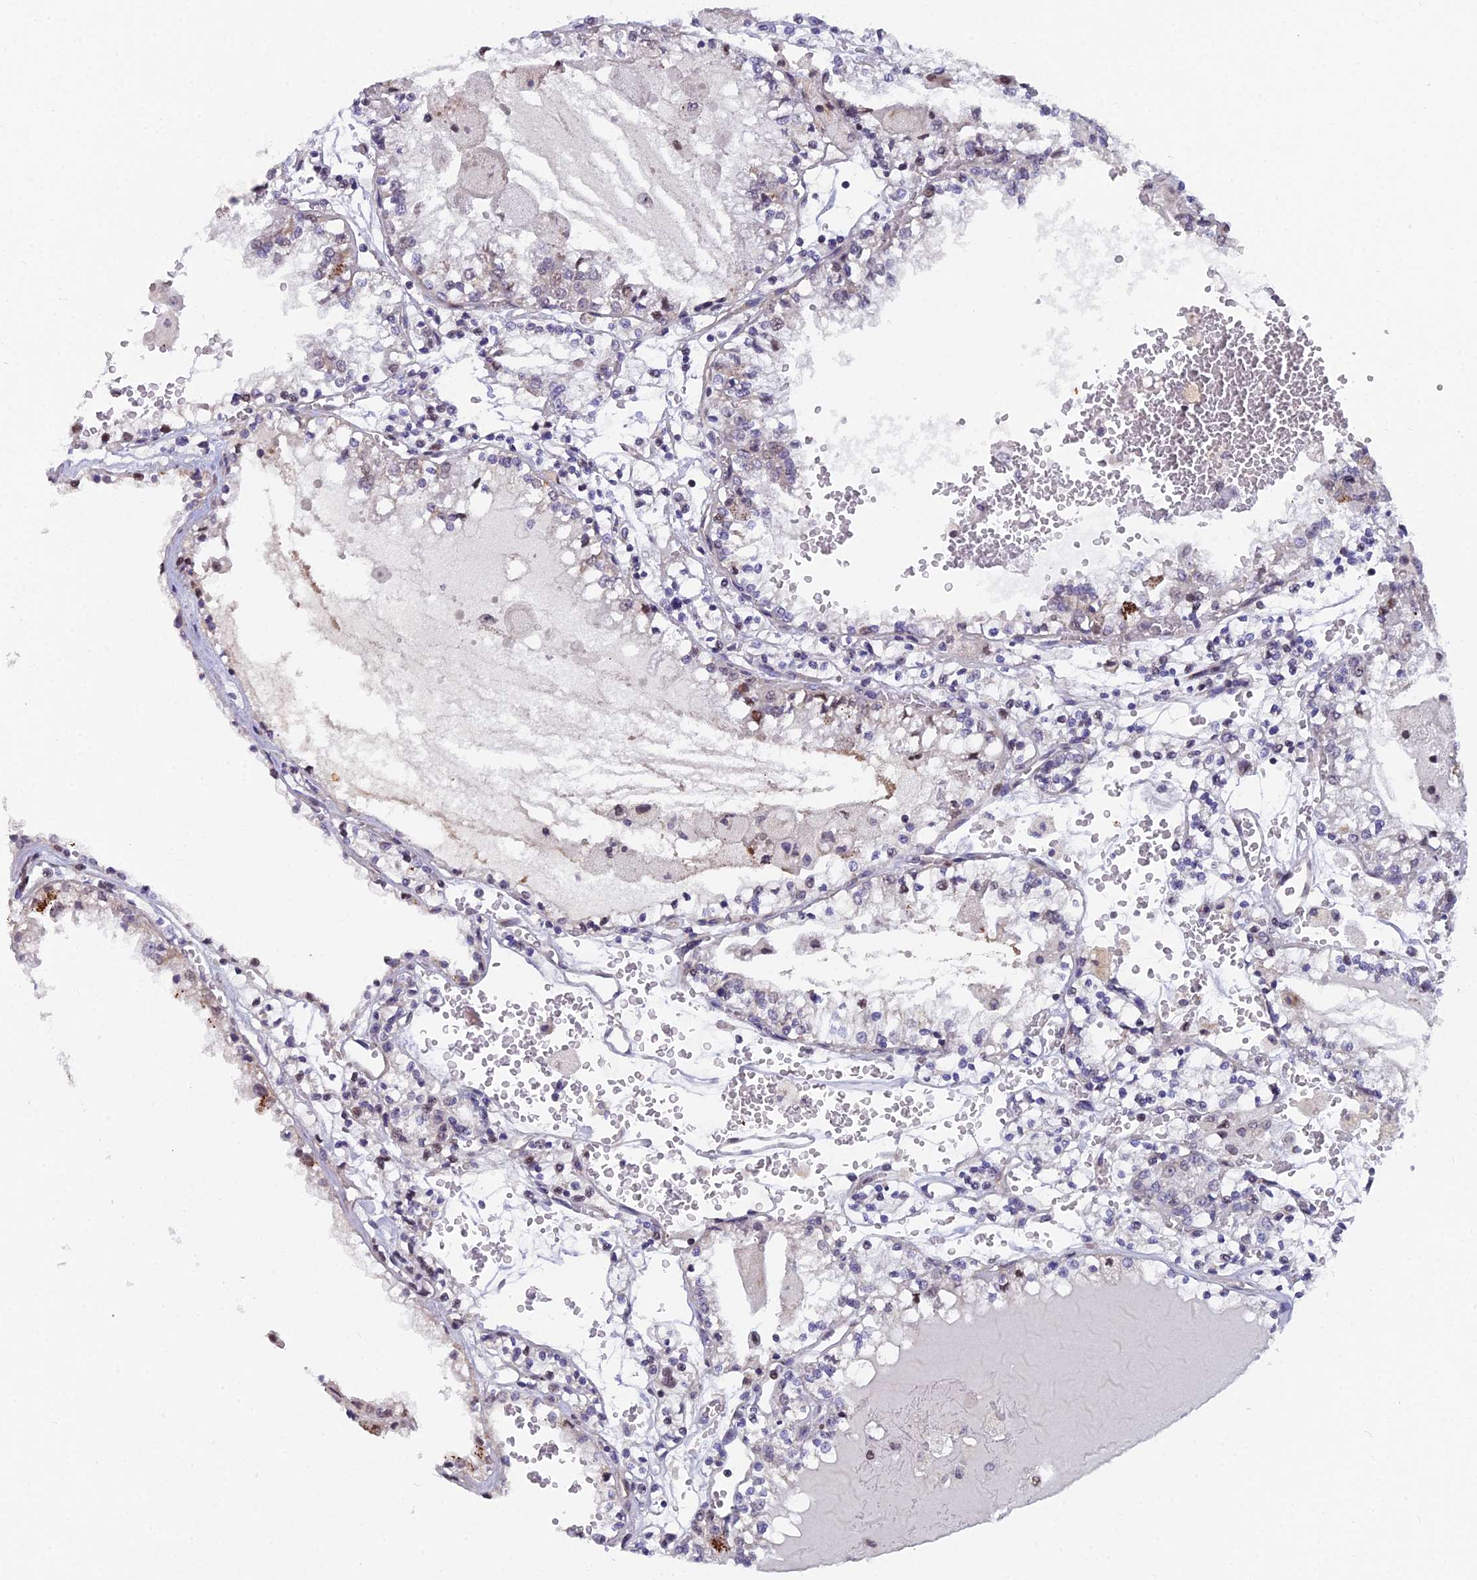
{"staining": {"intensity": "weak", "quantity": "<25%", "location": "nuclear"}, "tissue": "renal cancer", "cell_type": "Tumor cells", "image_type": "cancer", "snomed": [{"axis": "morphology", "description": "Adenocarcinoma, NOS"}, {"axis": "topography", "description": "Kidney"}], "caption": "Image shows no protein staining in tumor cells of renal cancer (adenocarcinoma) tissue.", "gene": "XKR9", "patient": {"sex": "female", "age": 56}}